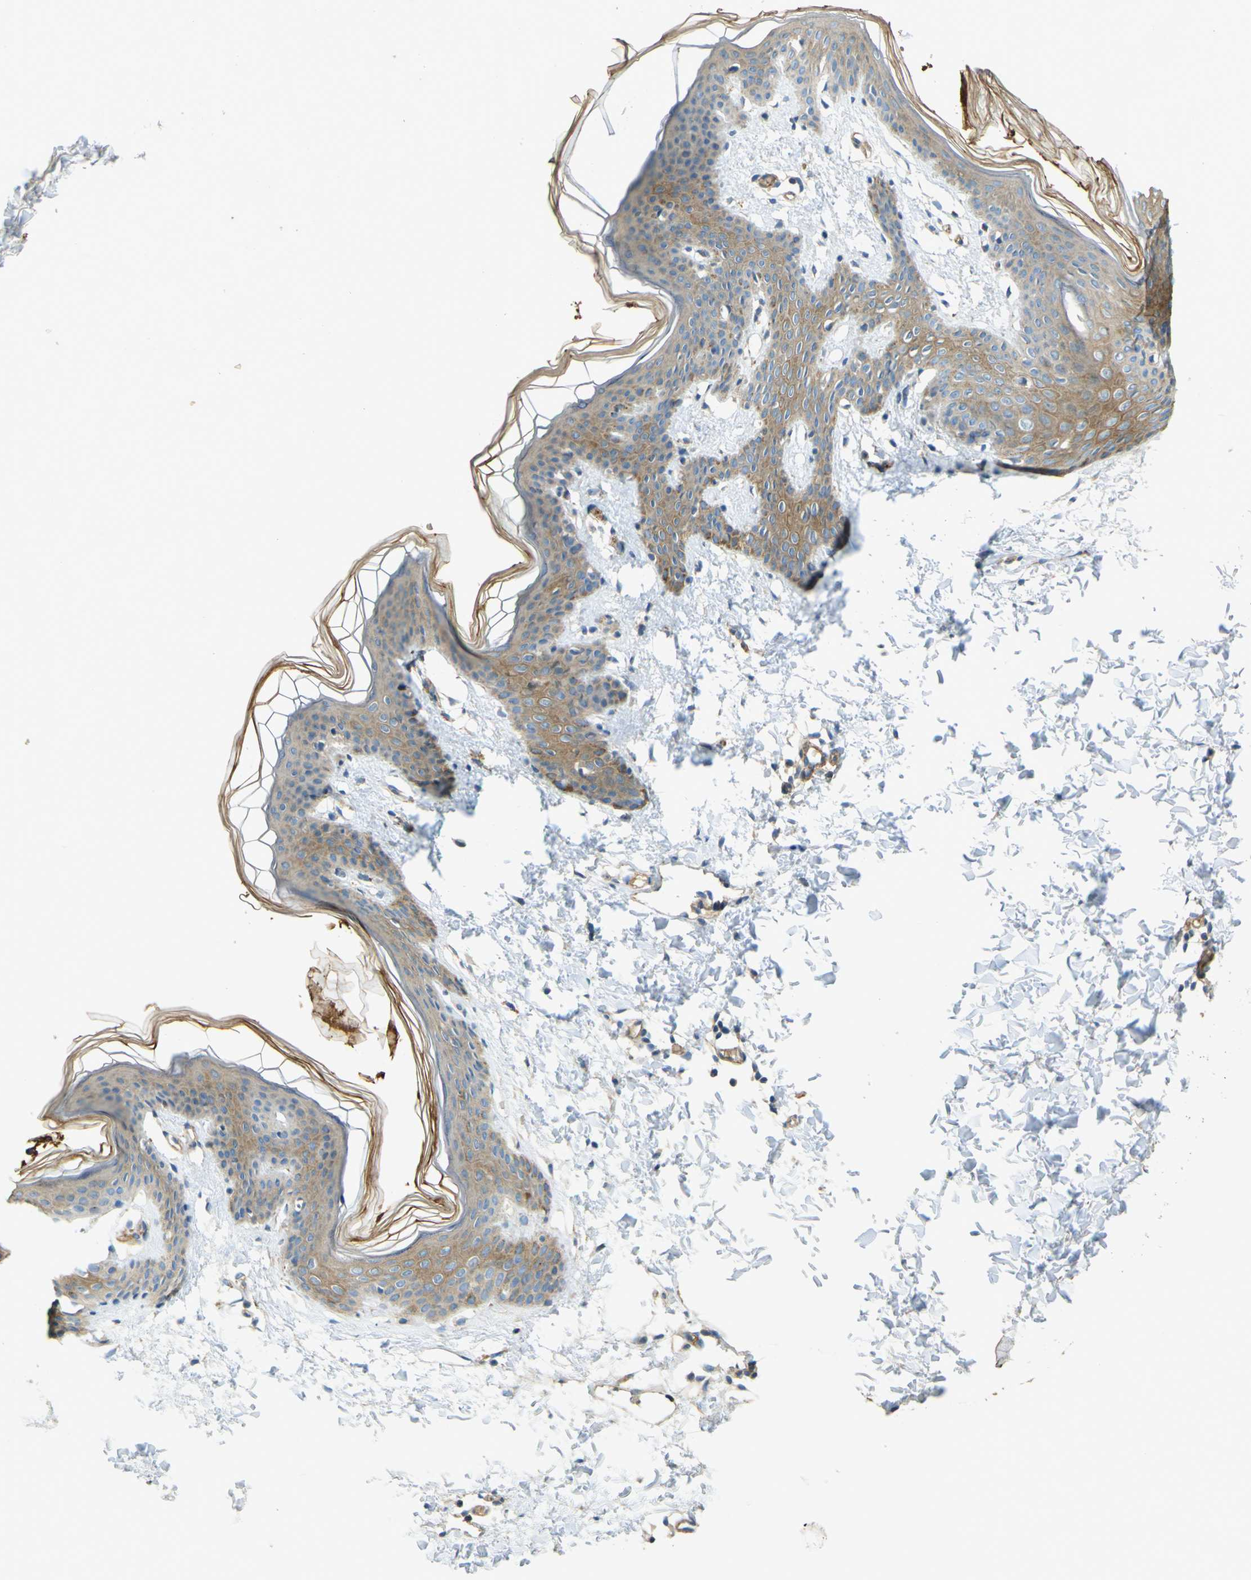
{"staining": {"intensity": "weak", "quantity": ">75%", "location": "cytoplasmic/membranous"}, "tissue": "skin", "cell_type": "Fibroblasts", "image_type": "normal", "snomed": [{"axis": "morphology", "description": "Normal tissue, NOS"}, {"axis": "topography", "description": "Skin"}], "caption": "This is an image of IHC staining of normal skin, which shows weak positivity in the cytoplasmic/membranous of fibroblasts.", "gene": "PLXDC1", "patient": {"sex": "female", "age": 17}}